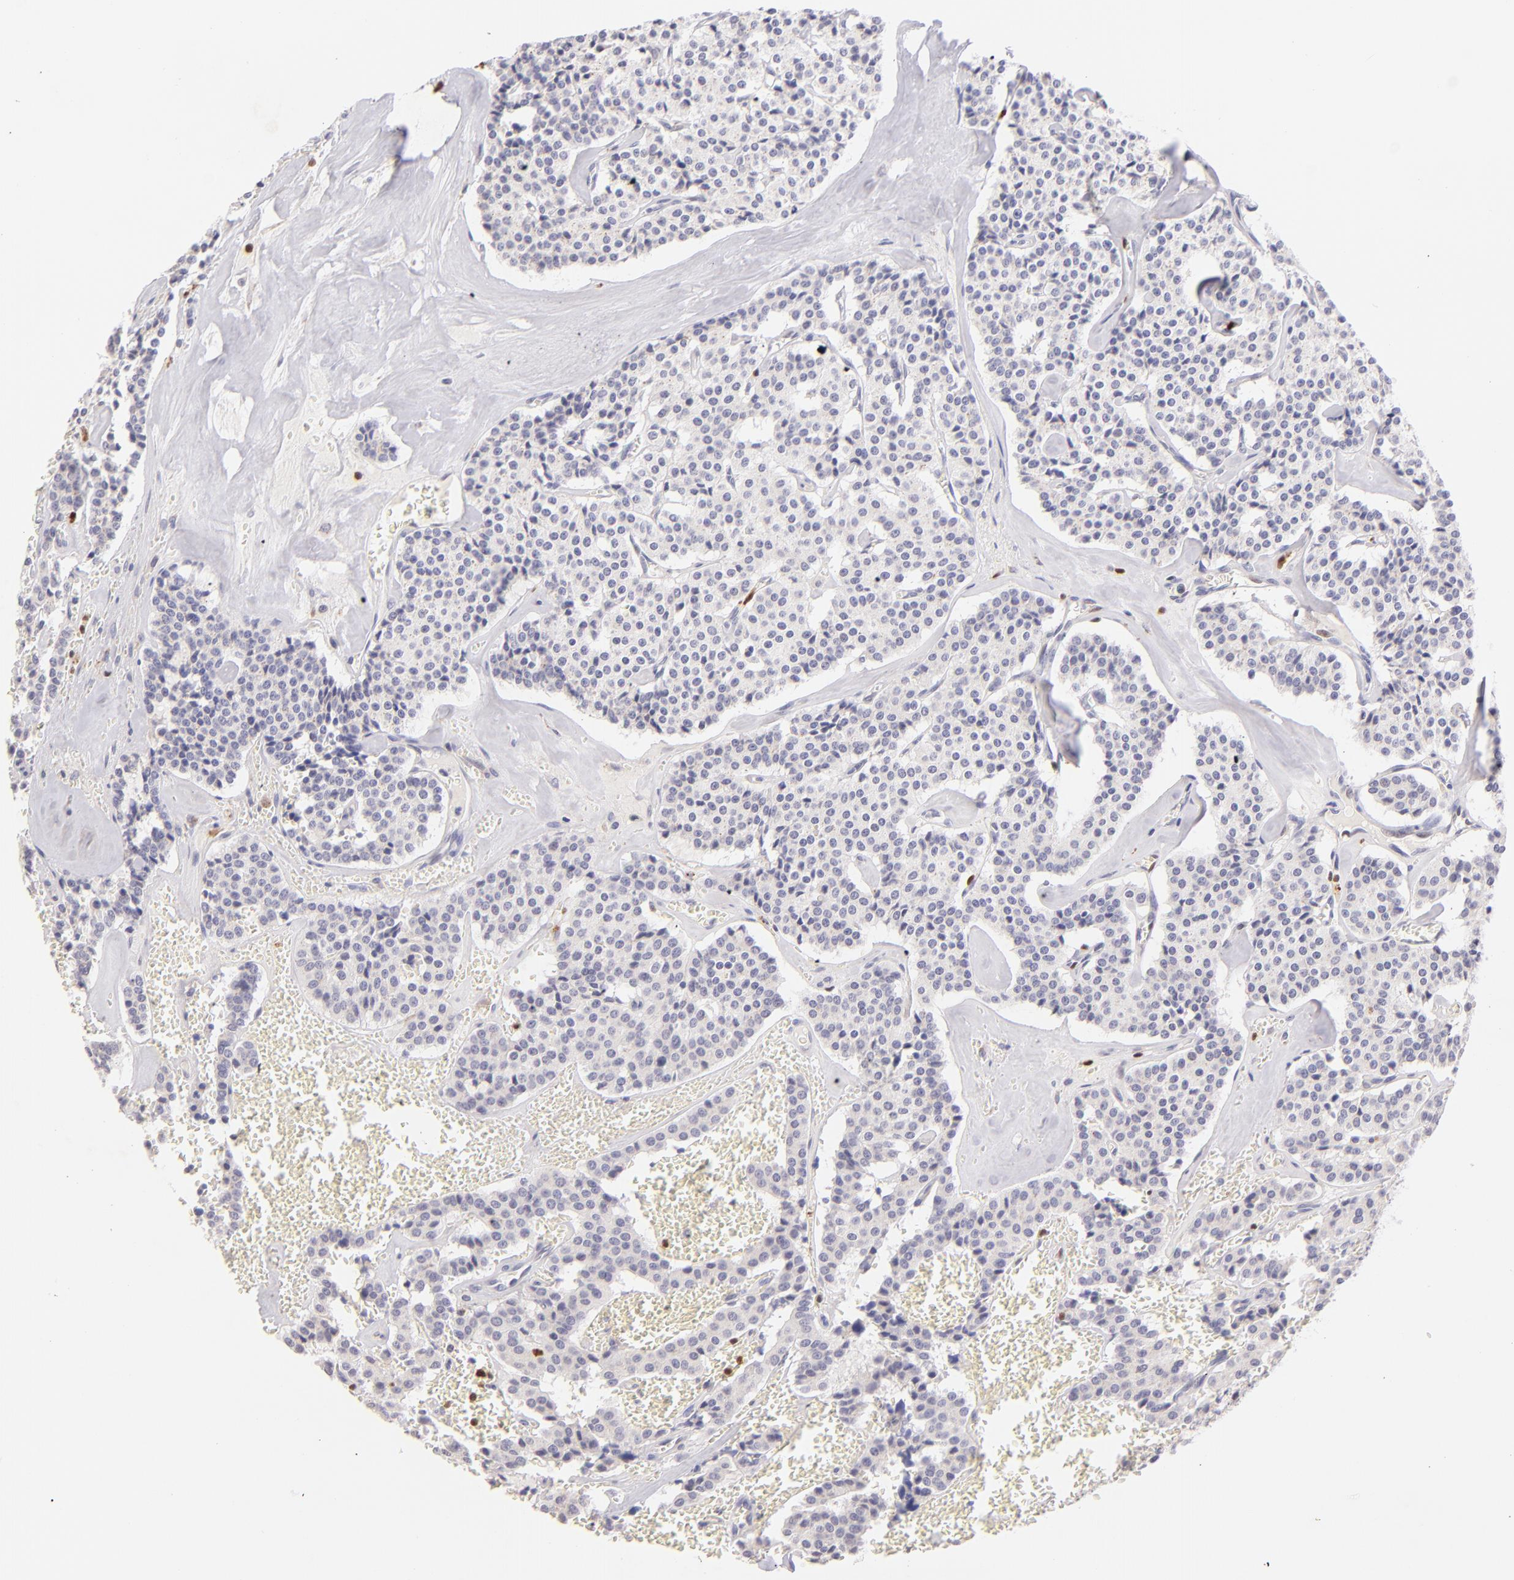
{"staining": {"intensity": "negative", "quantity": "none", "location": "none"}, "tissue": "carcinoid", "cell_type": "Tumor cells", "image_type": "cancer", "snomed": [{"axis": "morphology", "description": "Carcinoid, malignant, NOS"}, {"axis": "topography", "description": "Bronchus"}], "caption": "A high-resolution image shows IHC staining of carcinoid (malignant), which reveals no significant staining in tumor cells.", "gene": "ZAP70", "patient": {"sex": "male", "age": 55}}